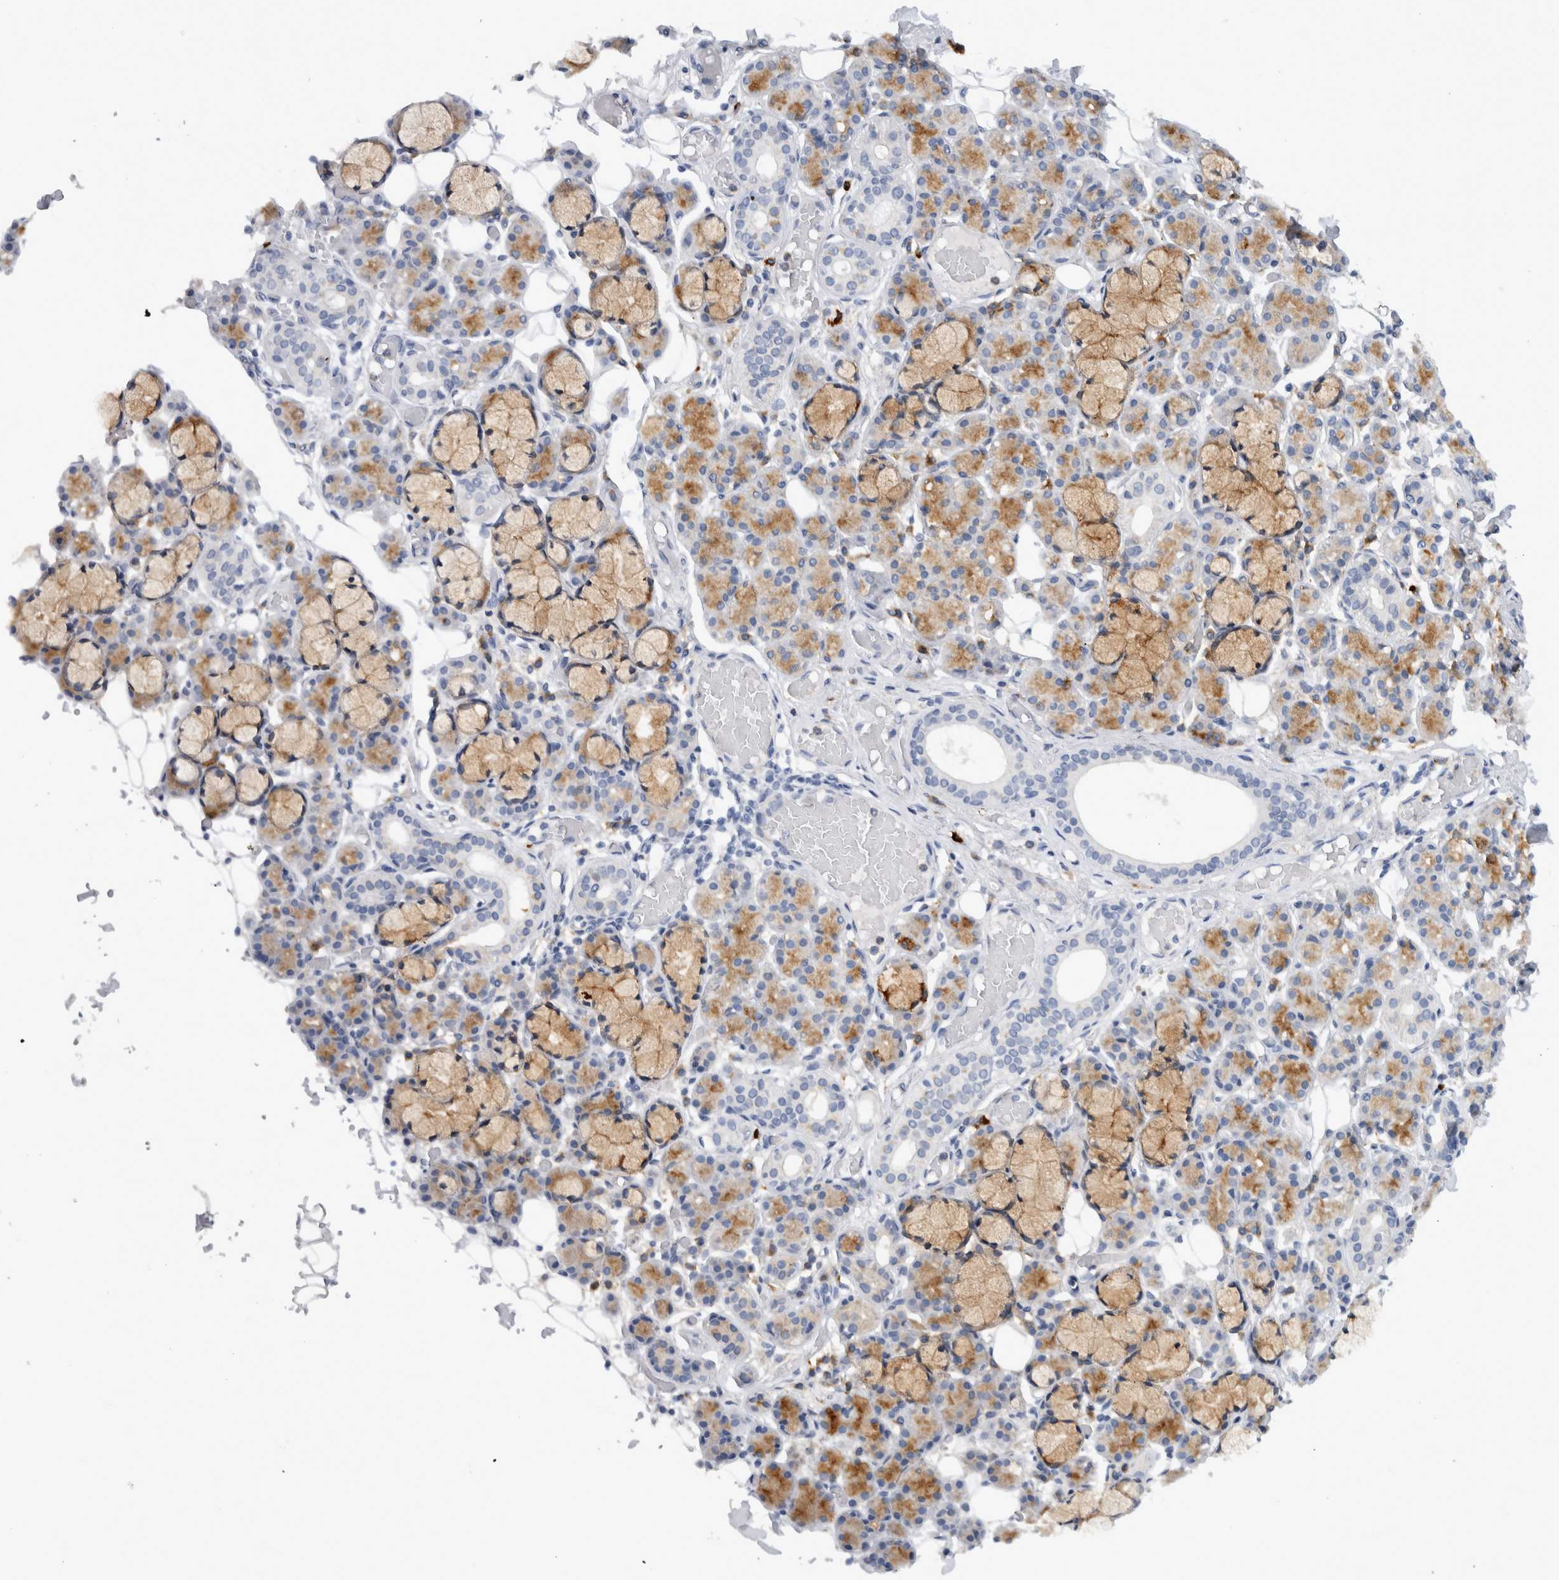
{"staining": {"intensity": "moderate", "quantity": "25%-75%", "location": "cytoplasmic/membranous"}, "tissue": "salivary gland", "cell_type": "Glandular cells", "image_type": "normal", "snomed": [{"axis": "morphology", "description": "Normal tissue, NOS"}, {"axis": "topography", "description": "Salivary gland"}], "caption": "Benign salivary gland shows moderate cytoplasmic/membranous expression in about 25%-75% of glandular cells, visualized by immunohistochemistry.", "gene": "CD63", "patient": {"sex": "male", "age": 63}}